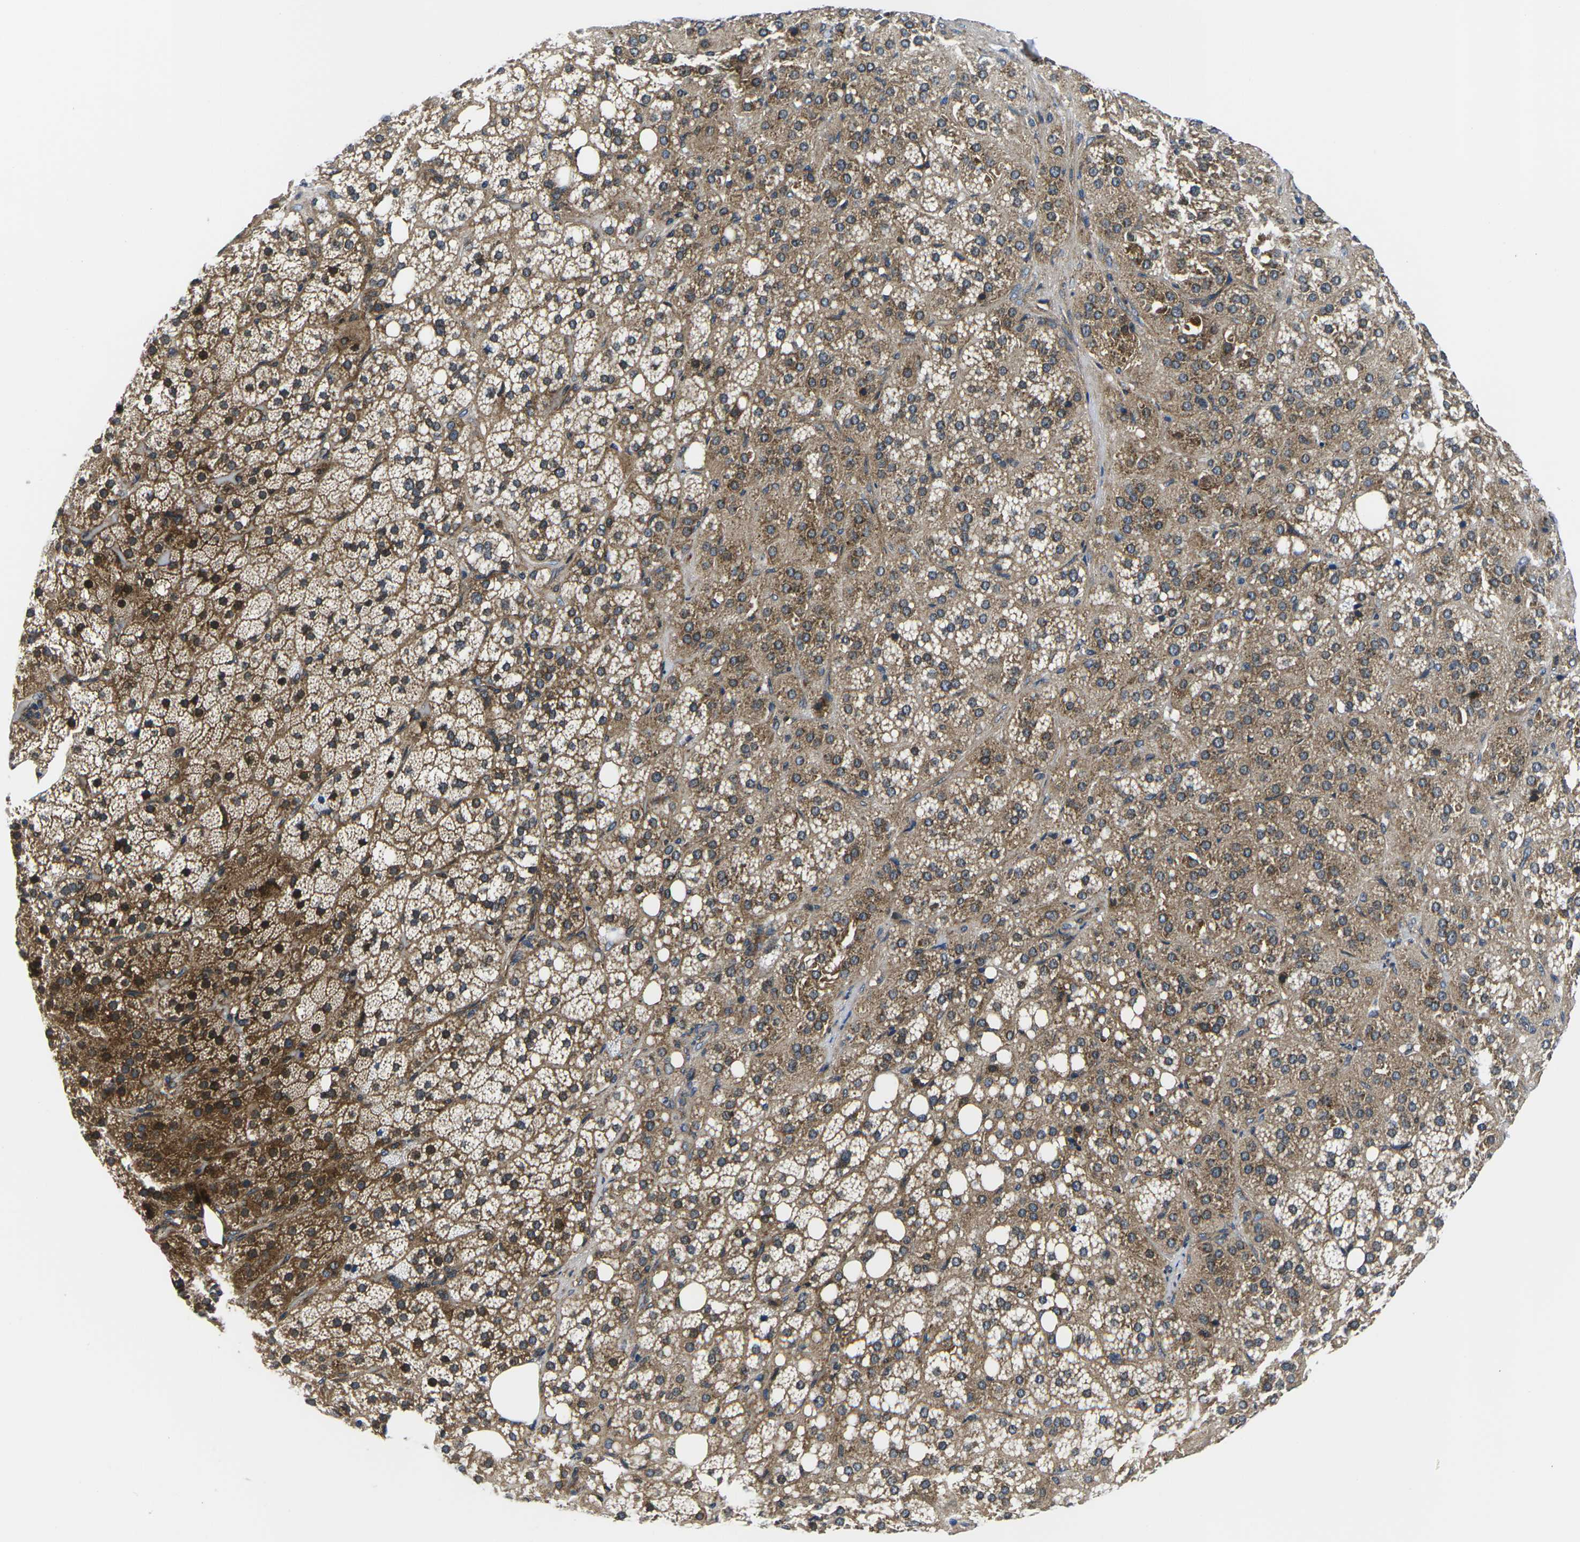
{"staining": {"intensity": "strong", "quantity": ">75%", "location": "cytoplasmic/membranous"}, "tissue": "adrenal gland", "cell_type": "Glandular cells", "image_type": "normal", "snomed": [{"axis": "morphology", "description": "Normal tissue, NOS"}, {"axis": "topography", "description": "Adrenal gland"}], "caption": "An immunohistochemistry image of benign tissue is shown. Protein staining in brown highlights strong cytoplasmic/membranous positivity in adrenal gland within glandular cells. (Stains: DAB (3,3'-diaminobenzidine) in brown, nuclei in blue, Microscopy: brightfield microscopy at high magnification).", "gene": "EIF4E", "patient": {"sex": "female", "age": 59}}